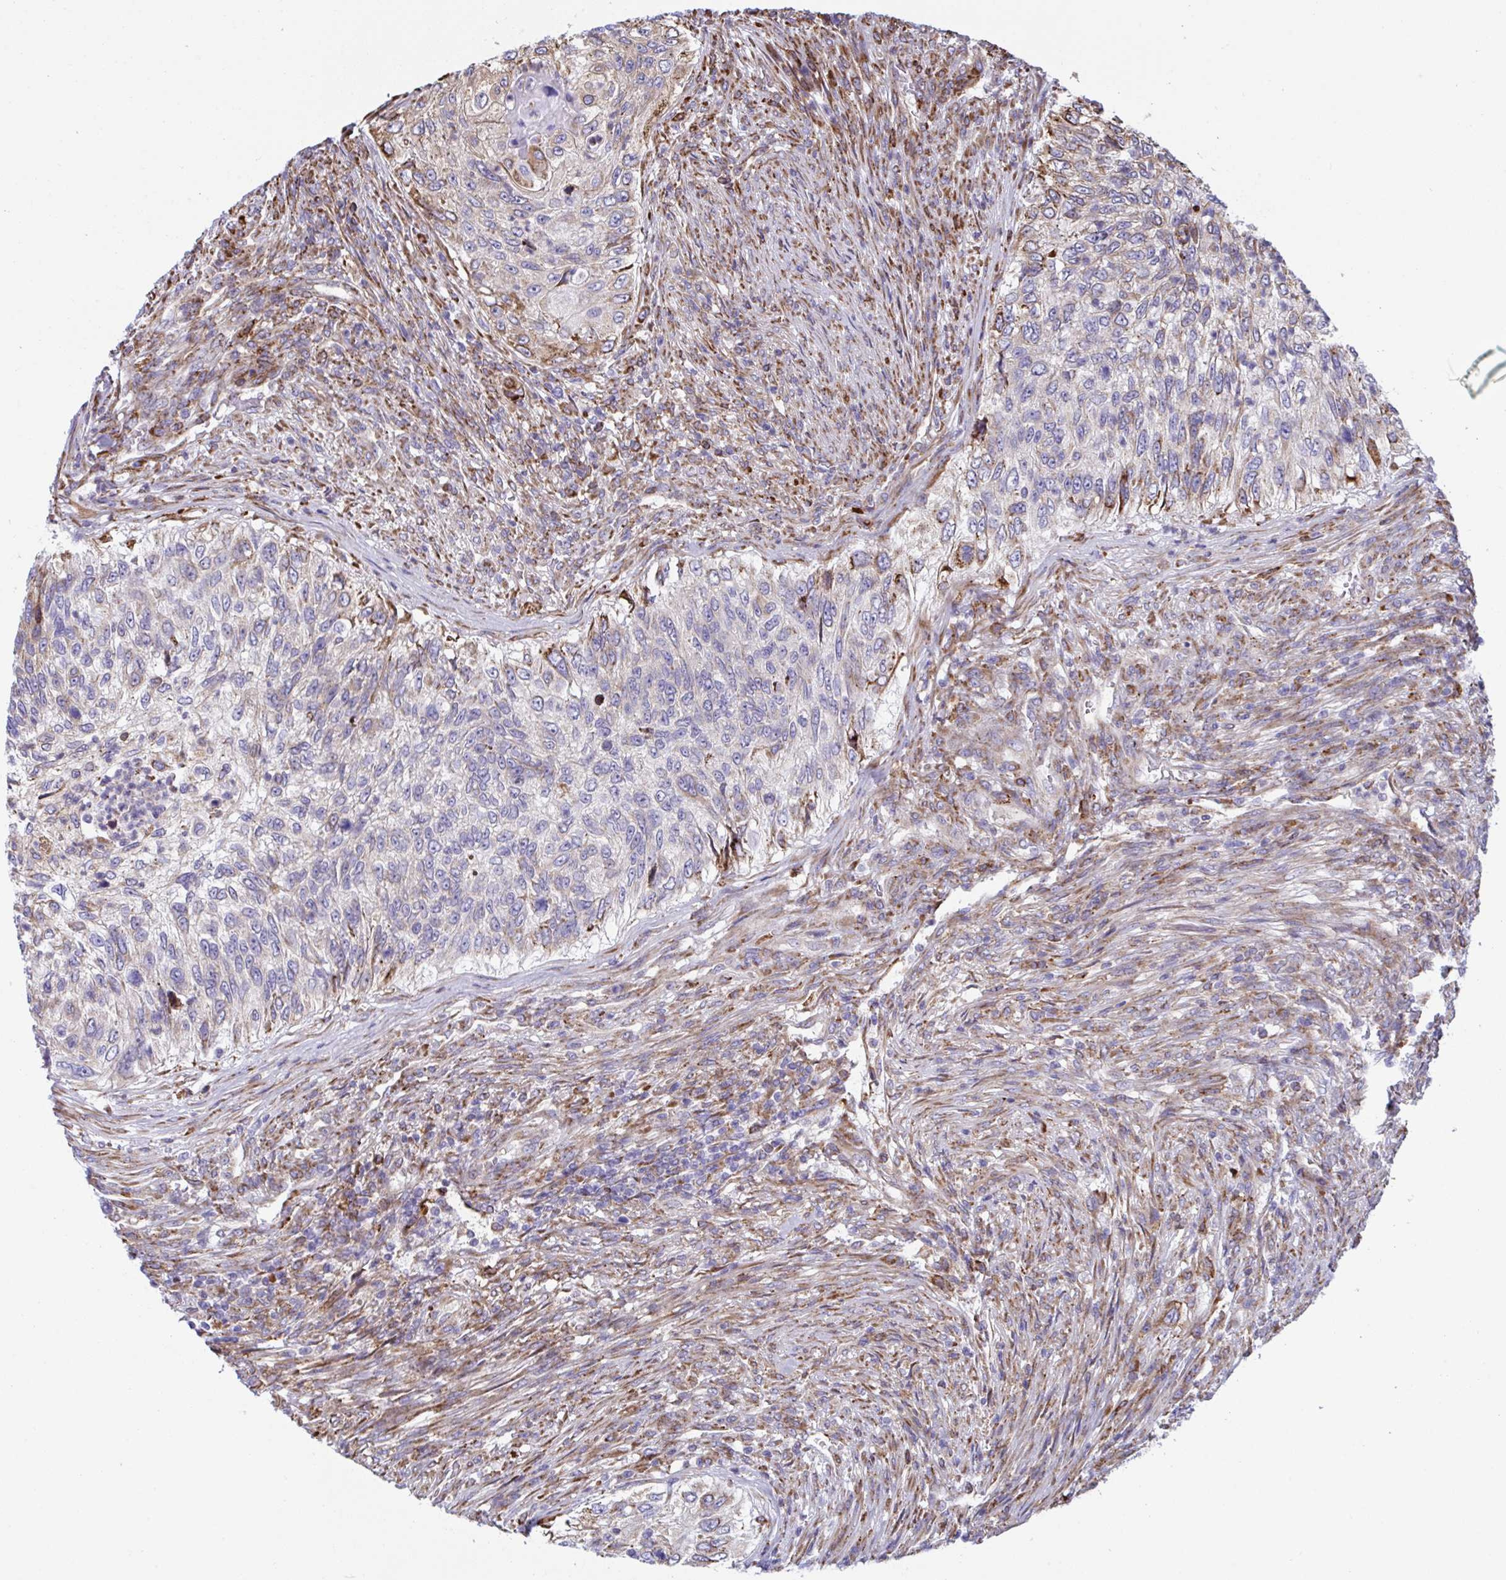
{"staining": {"intensity": "moderate", "quantity": "<25%", "location": "cytoplasmic/membranous"}, "tissue": "urothelial cancer", "cell_type": "Tumor cells", "image_type": "cancer", "snomed": [{"axis": "morphology", "description": "Urothelial carcinoma, High grade"}, {"axis": "topography", "description": "Urinary bladder"}], "caption": "Urothelial carcinoma (high-grade) stained with a protein marker displays moderate staining in tumor cells.", "gene": "PEAK3", "patient": {"sex": "female", "age": 60}}